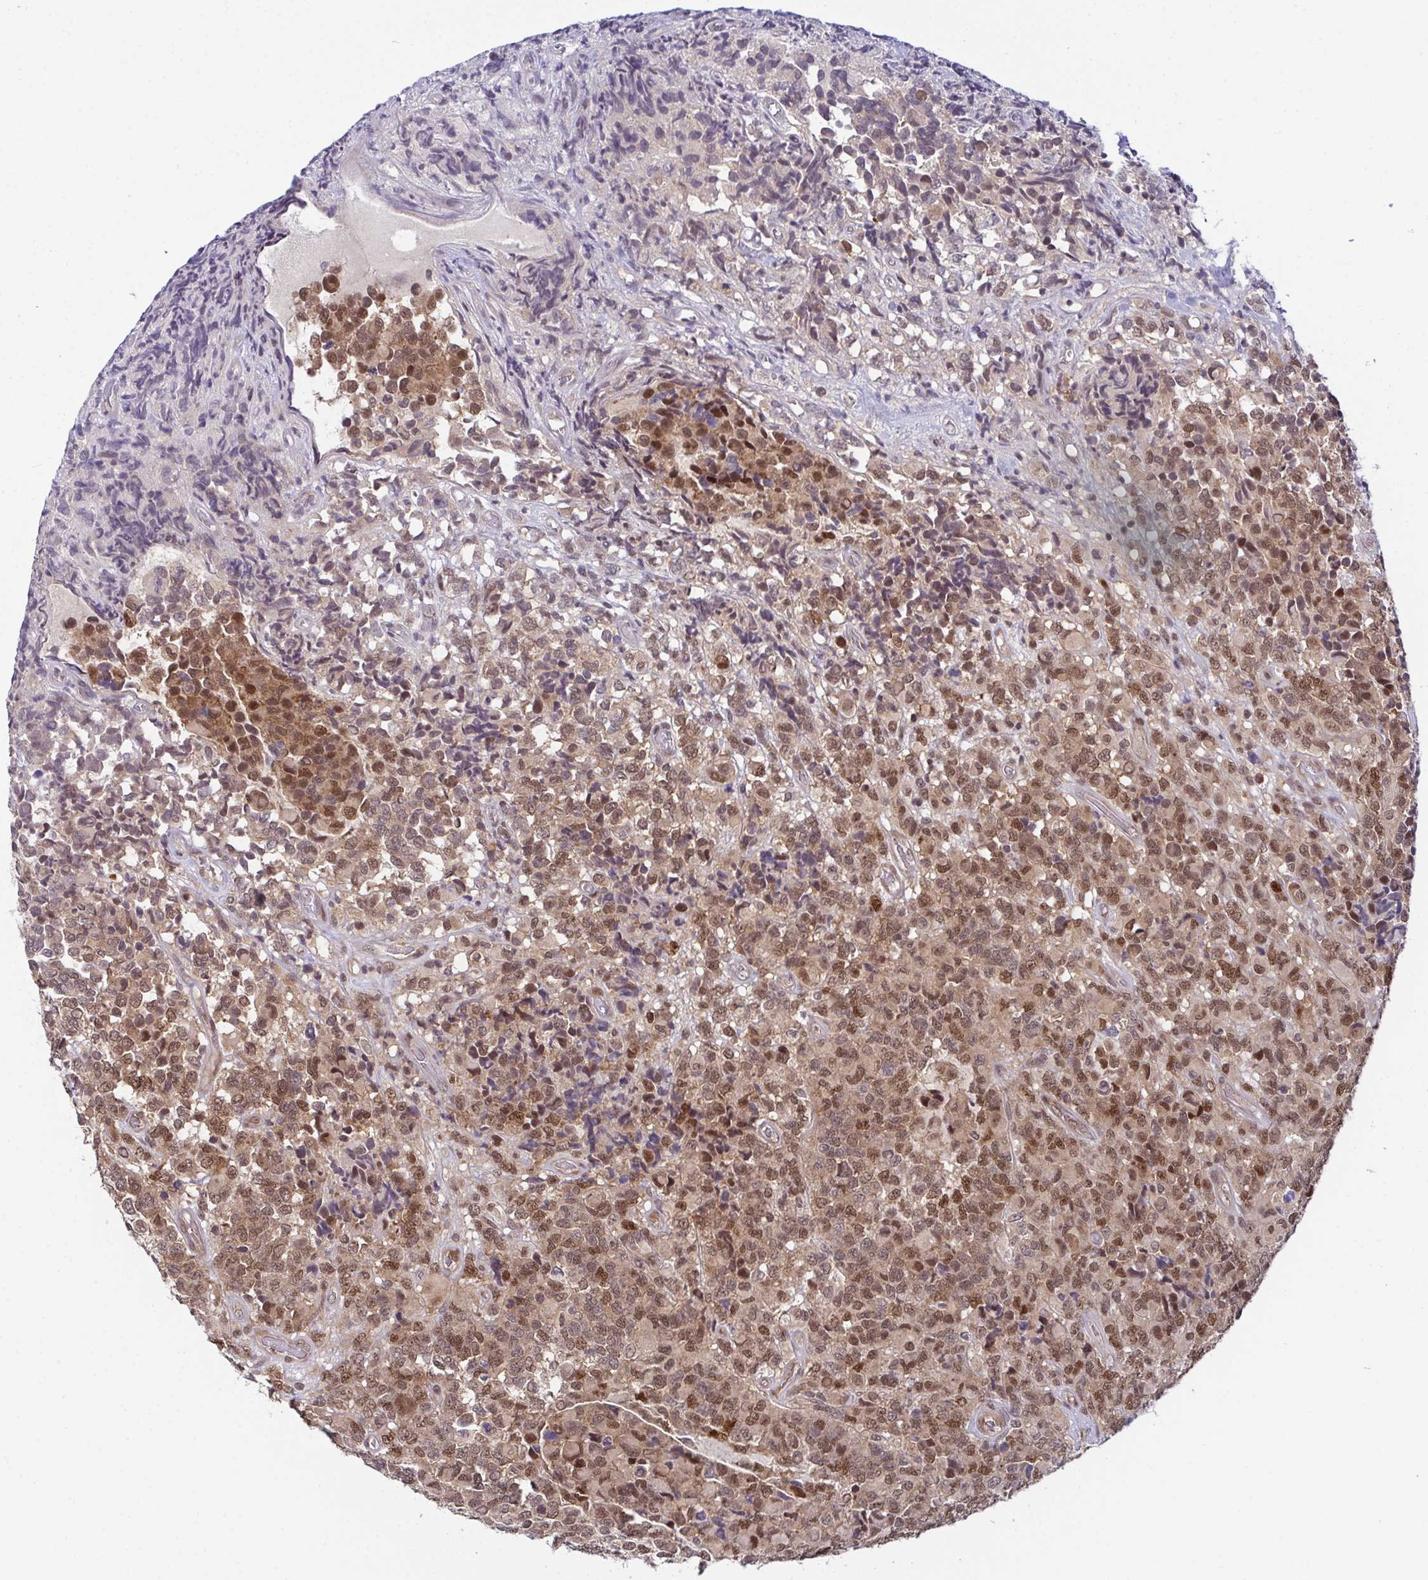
{"staining": {"intensity": "moderate", "quantity": ">75%", "location": "nuclear"}, "tissue": "glioma", "cell_type": "Tumor cells", "image_type": "cancer", "snomed": [{"axis": "morphology", "description": "Glioma, malignant, High grade"}, {"axis": "topography", "description": "Brain"}], "caption": "Immunohistochemistry histopathology image of neoplastic tissue: malignant glioma (high-grade) stained using IHC demonstrates medium levels of moderate protein expression localized specifically in the nuclear of tumor cells, appearing as a nuclear brown color.", "gene": "DNAJB1", "patient": {"sex": "male", "age": 39}}